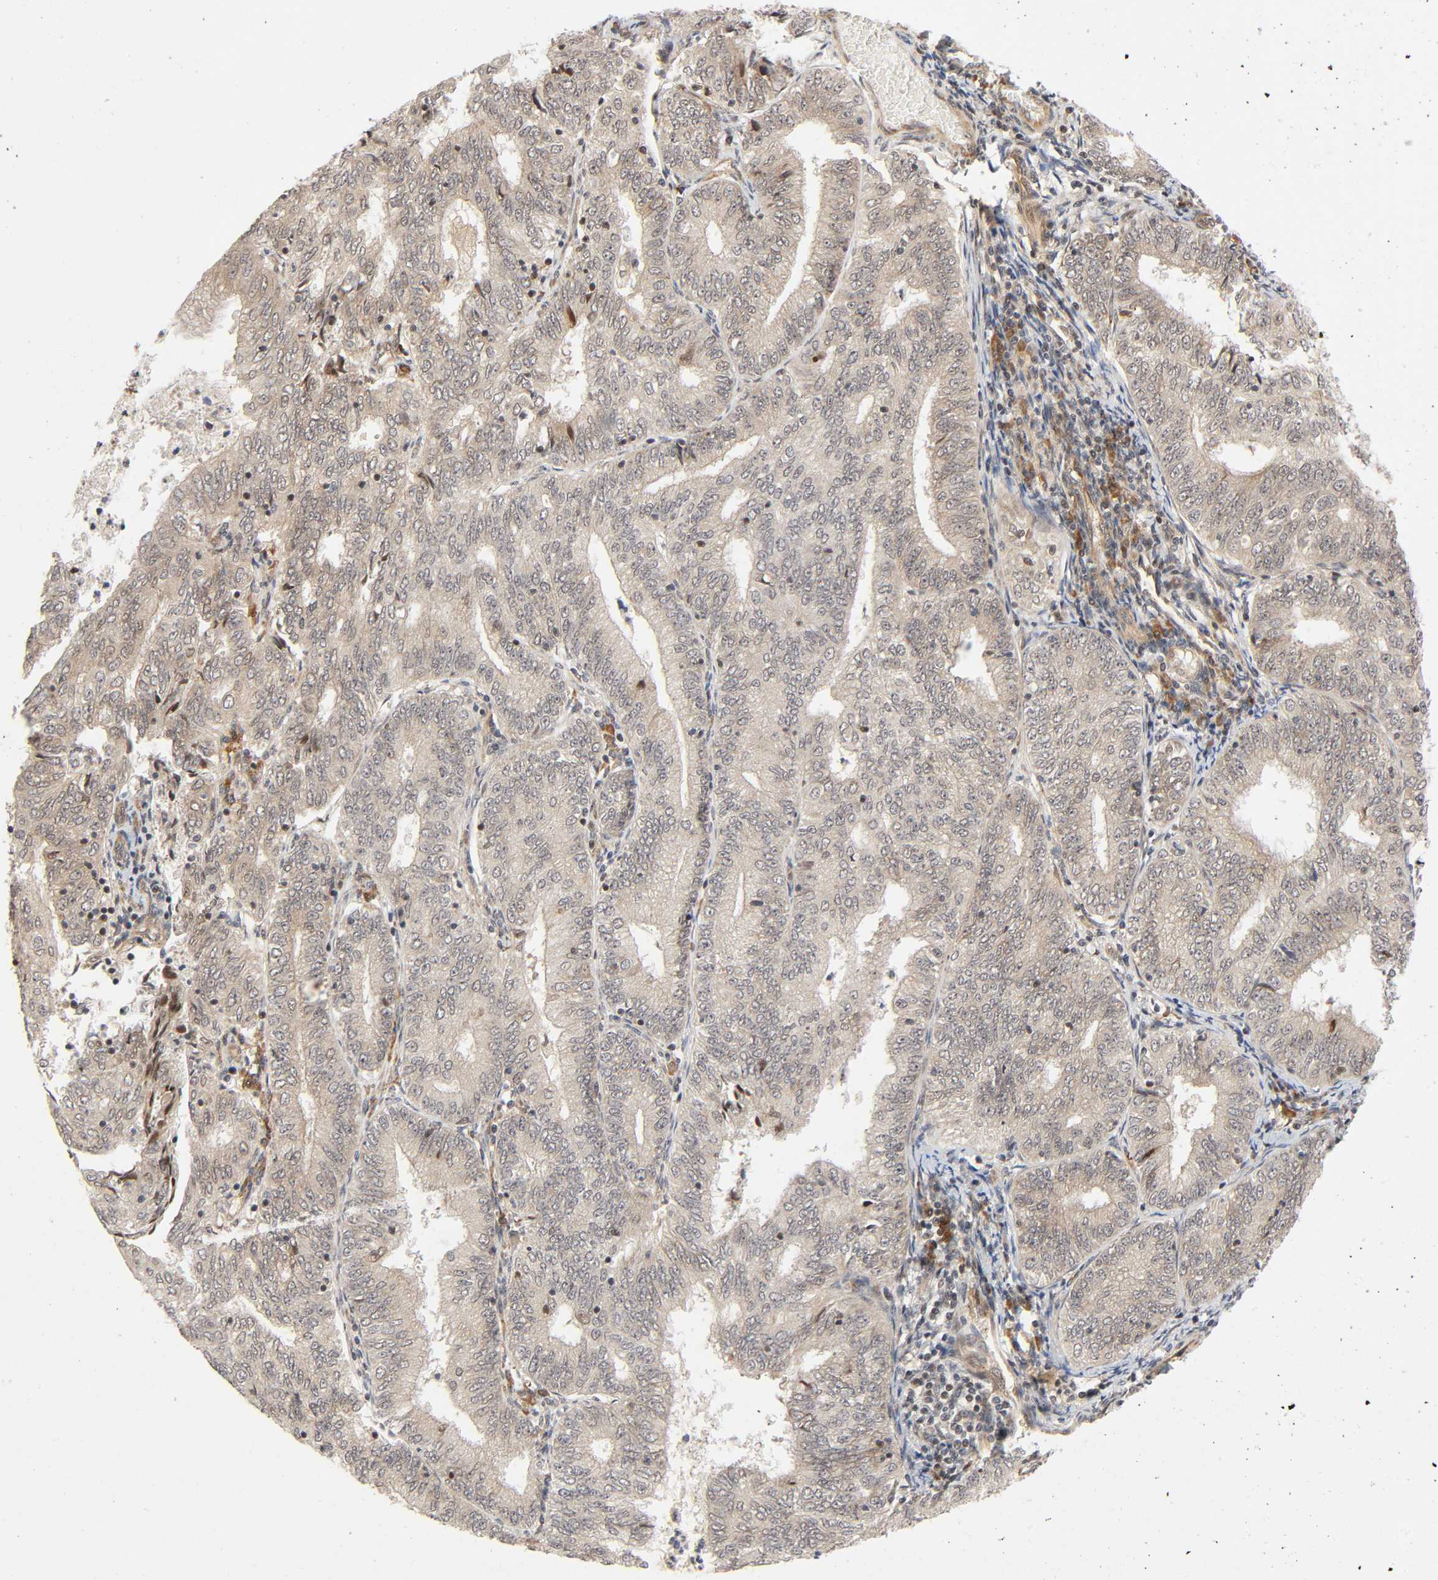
{"staining": {"intensity": "weak", "quantity": ">75%", "location": "cytoplasmic/membranous"}, "tissue": "endometrial cancer", "cell_type": "Tumor cells", "image_type": "cancer", "snomed": [{"axis": "morphology", "description": "Adenocarcinoma, NOS"}, {"axis": "topography", "description": "Endometrium"}], "caption": "Immunohistochemistry staining of endometrial cancer, which shows low levels of weak cytoplasmic/membranous expression in approximately >75% of tumor cells indicating weak cytoplasmic/membranous protein staining. The staining was performed using DAB (brown) for protein detection and nuclei were counterstained in hematoxylin (blue).", "gene": "IQCJ-SCHIP1", "patient": {"sex": "female", "age": 69}}